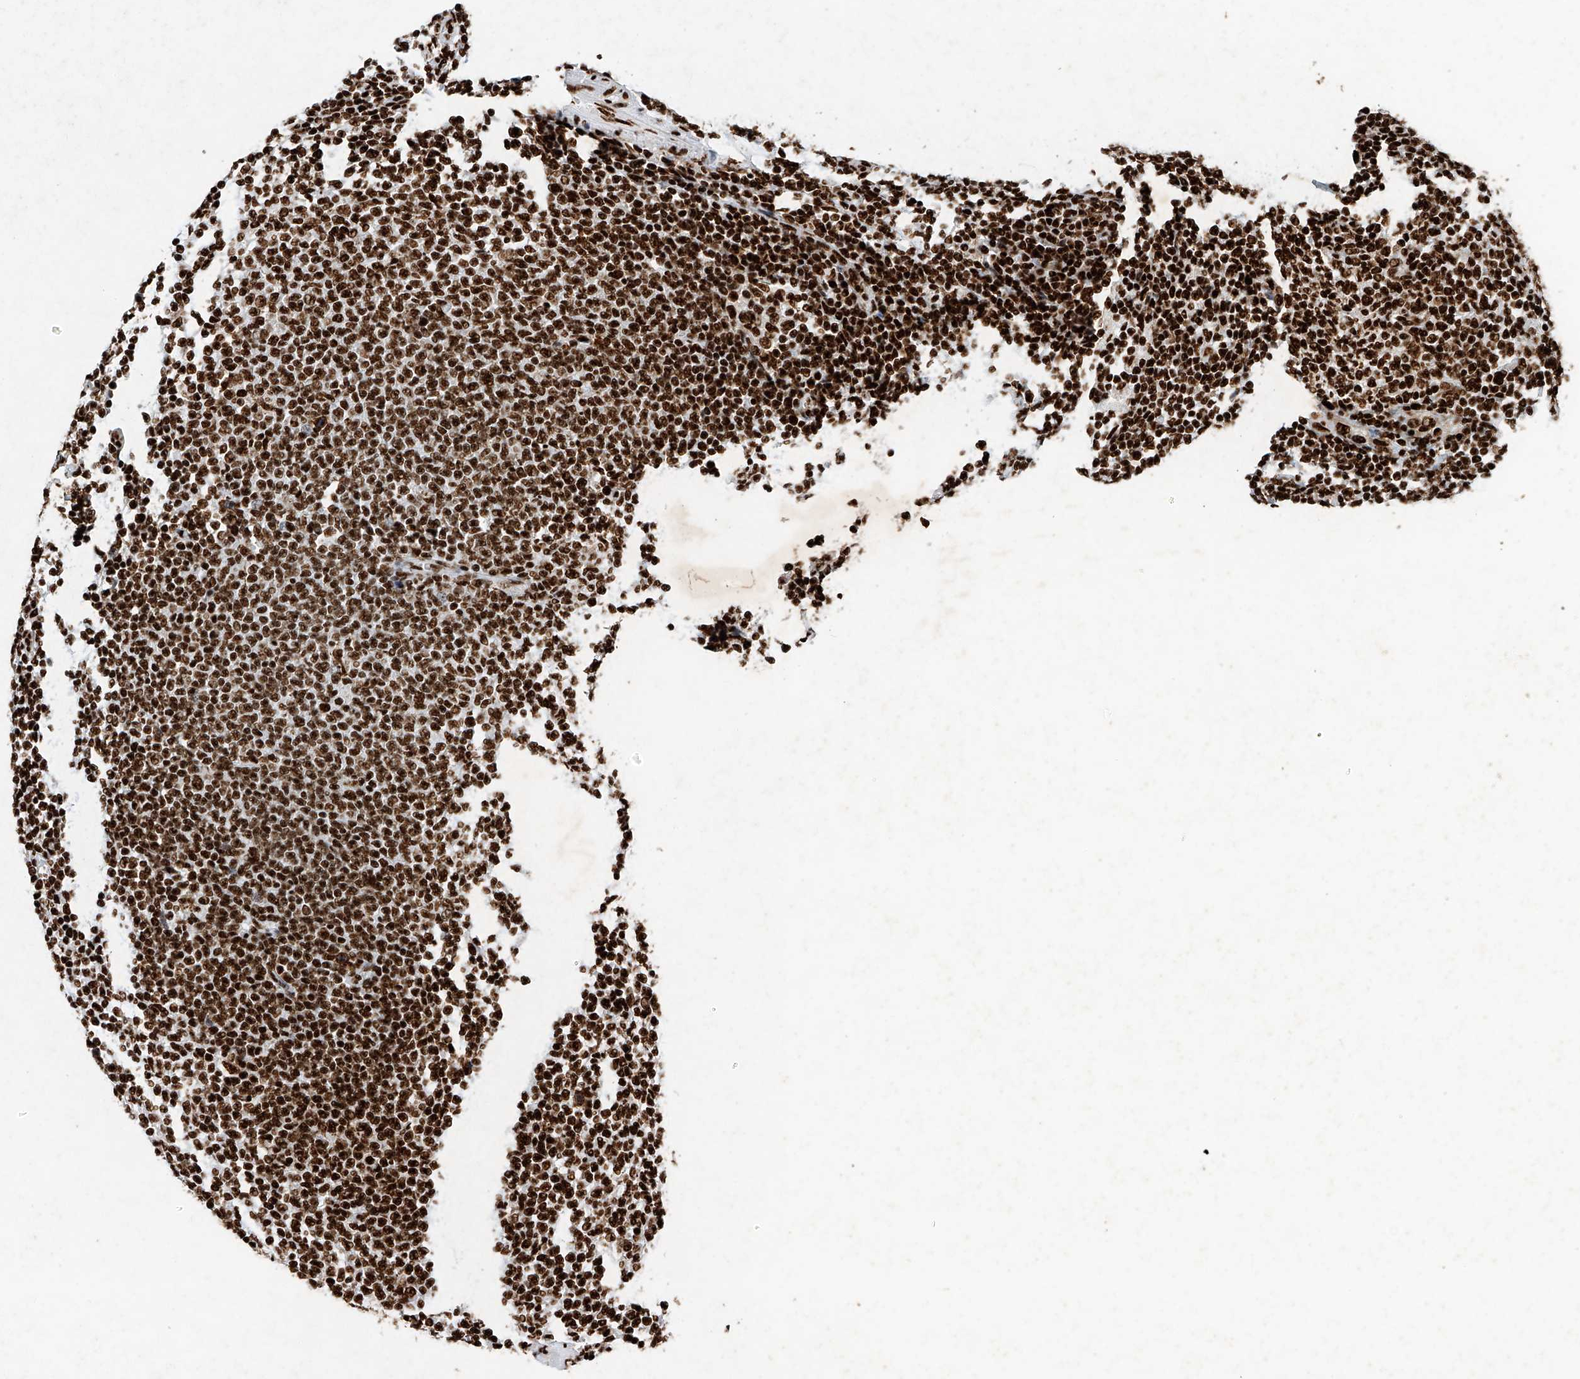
{"staining": {"intensity": "strong", "quantity": ">75%", "location": "nuclear"}, "tissue": "lymphoma", "cell_type": "Tumor cells", "image_type": "cancer", "snomed": [{"axis": "morphology", "description": "Malignant lymphoma, non-Hodgkin's type, Low grade"}, {"axis": "topography", "description": "Lymph node"}], "caption": "Human lymphoma stained for a protein (brown) displays strong nuclear positive expression in approximately >75% of tumor cells.", "gene": "SRSF6", "patient": {"sex": "male", "age": 66}}